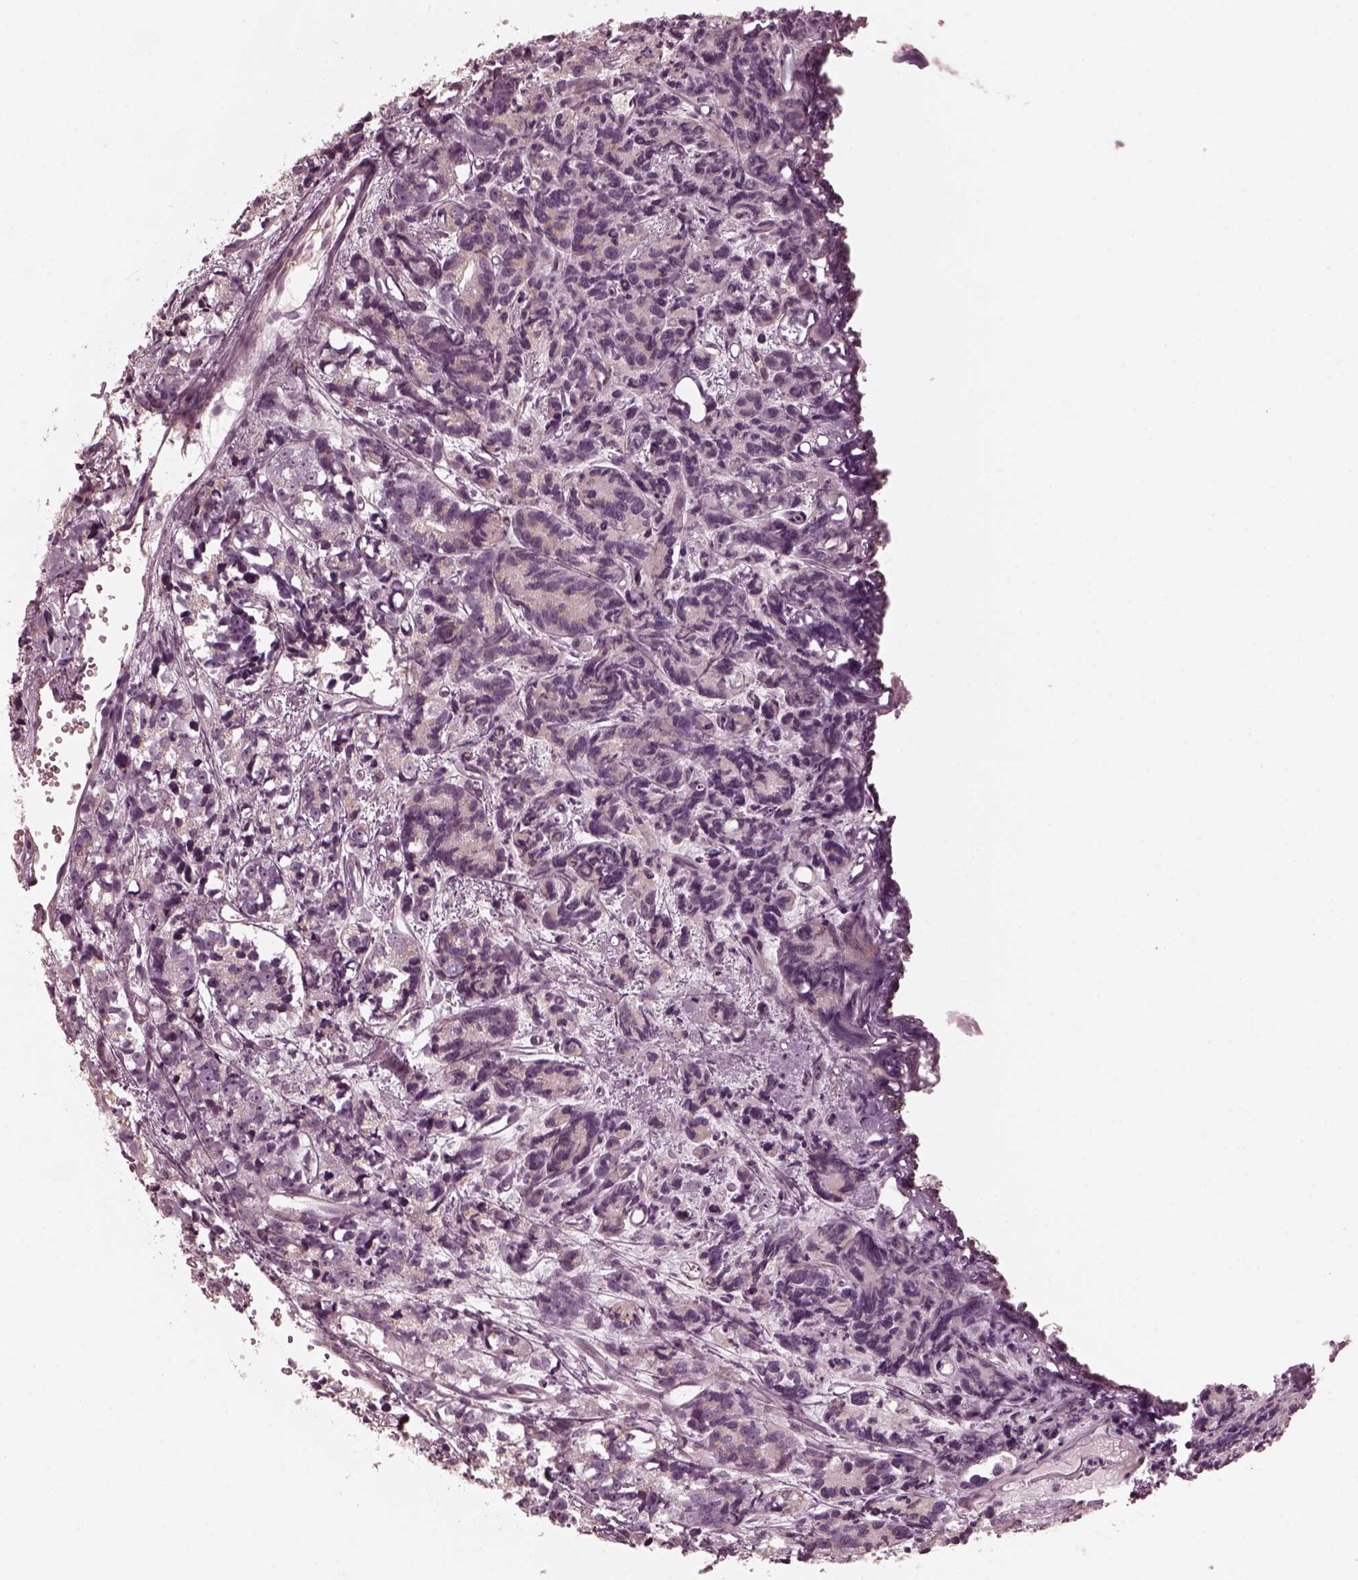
{"staining": {"intensity": "weak", "quantity": ">75%", "location": "cytoplasmic/membranous"}, "tissue": "prostate cancer", "cell_type": "Tumor cells", "image_type": "cancer", "snomed": [{"axis": "morphology", "description": "Adenocarcinoma, High grade"}, {"axis": "topography", "description": "Prostate"}], "caption": "Immunohistochemical staining of prostate cancer (adenocarcinoma (high-grade)) reveals weak cytoplasmic/membranous protein expression in approximately >75% of tumor cells.", "gene": "KIF6", "patient": {"sex": "male", "age": 77}}